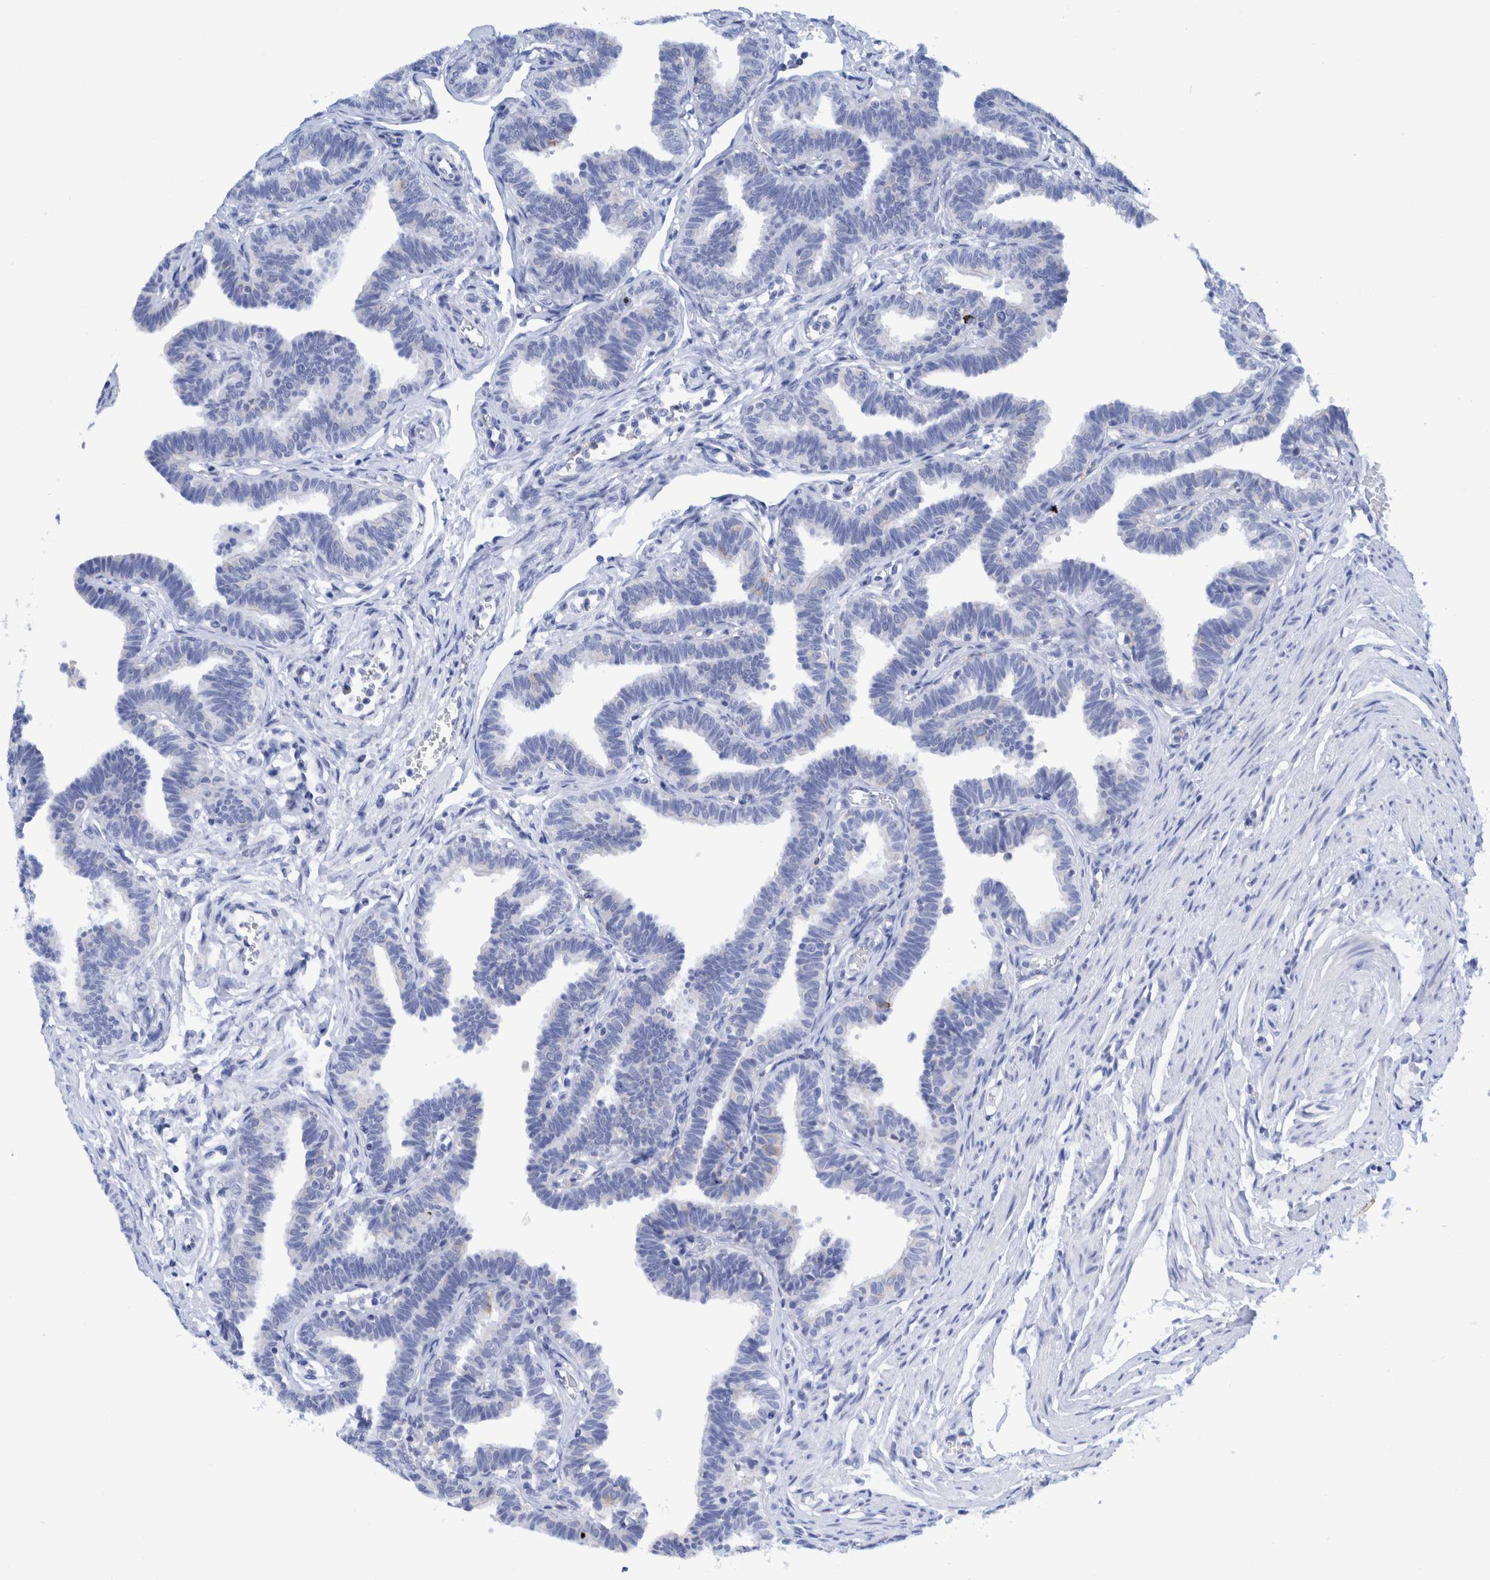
{"staining": {"intensity": "negative", "quantity": "none", "location": "none"}, "tissue": "fallopian tube", "cell_type": "Glandular cells", "image_type": "normal", "snomed": [{"axis": "morphology", "description": "Normal tissue, NOS"}, {"axis": "topography", "description": "Fallopian tube"}, {"axis": "topography", "description": "Ovary"}], "caption": "The immunohistochemistry (IHC) photomicrograph has no significant positivity in glandular cells of fallopian tube.", "gene": "KRT14", "patient": {"sex": "female", "age": 23}}